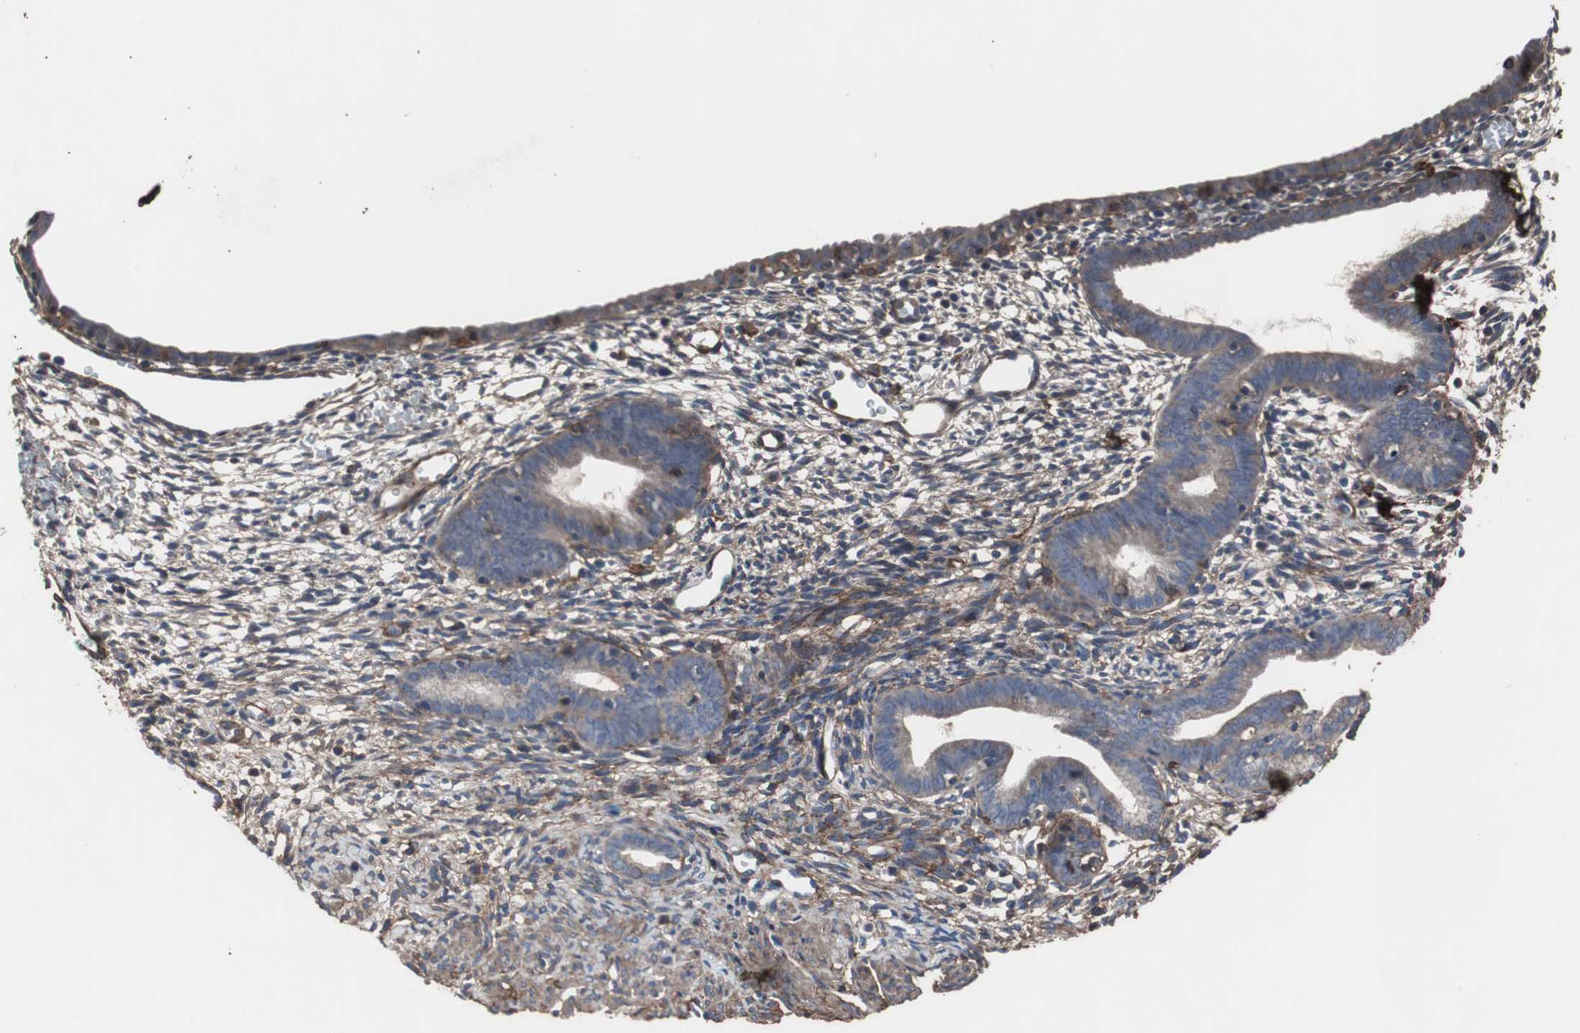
{"staining": {"intensity": "strong", "quantity": "<25%", "location": "cytoplasmic/membranous"}, "tissue": "endometrium", "cell_type": "Cells in endometrial stroma", "image_type": "normal", "snomed": [{"axis": "morphology", "description": "Normal tissue, NOS"}, {"axis": "morphology", "description": "Atrophy, NOS"}, {"axis": "topography", "description": "Uterus"}, {"axis": "topography", "description": "Endometrium"}], "caption": "An image of endometrium stained for a protein displays strong cytoplasmic/membranous brown staining in cells in endometrial stroma.", "gene": "COL6A2", "patient": {"sex": "female", "age": 68}}